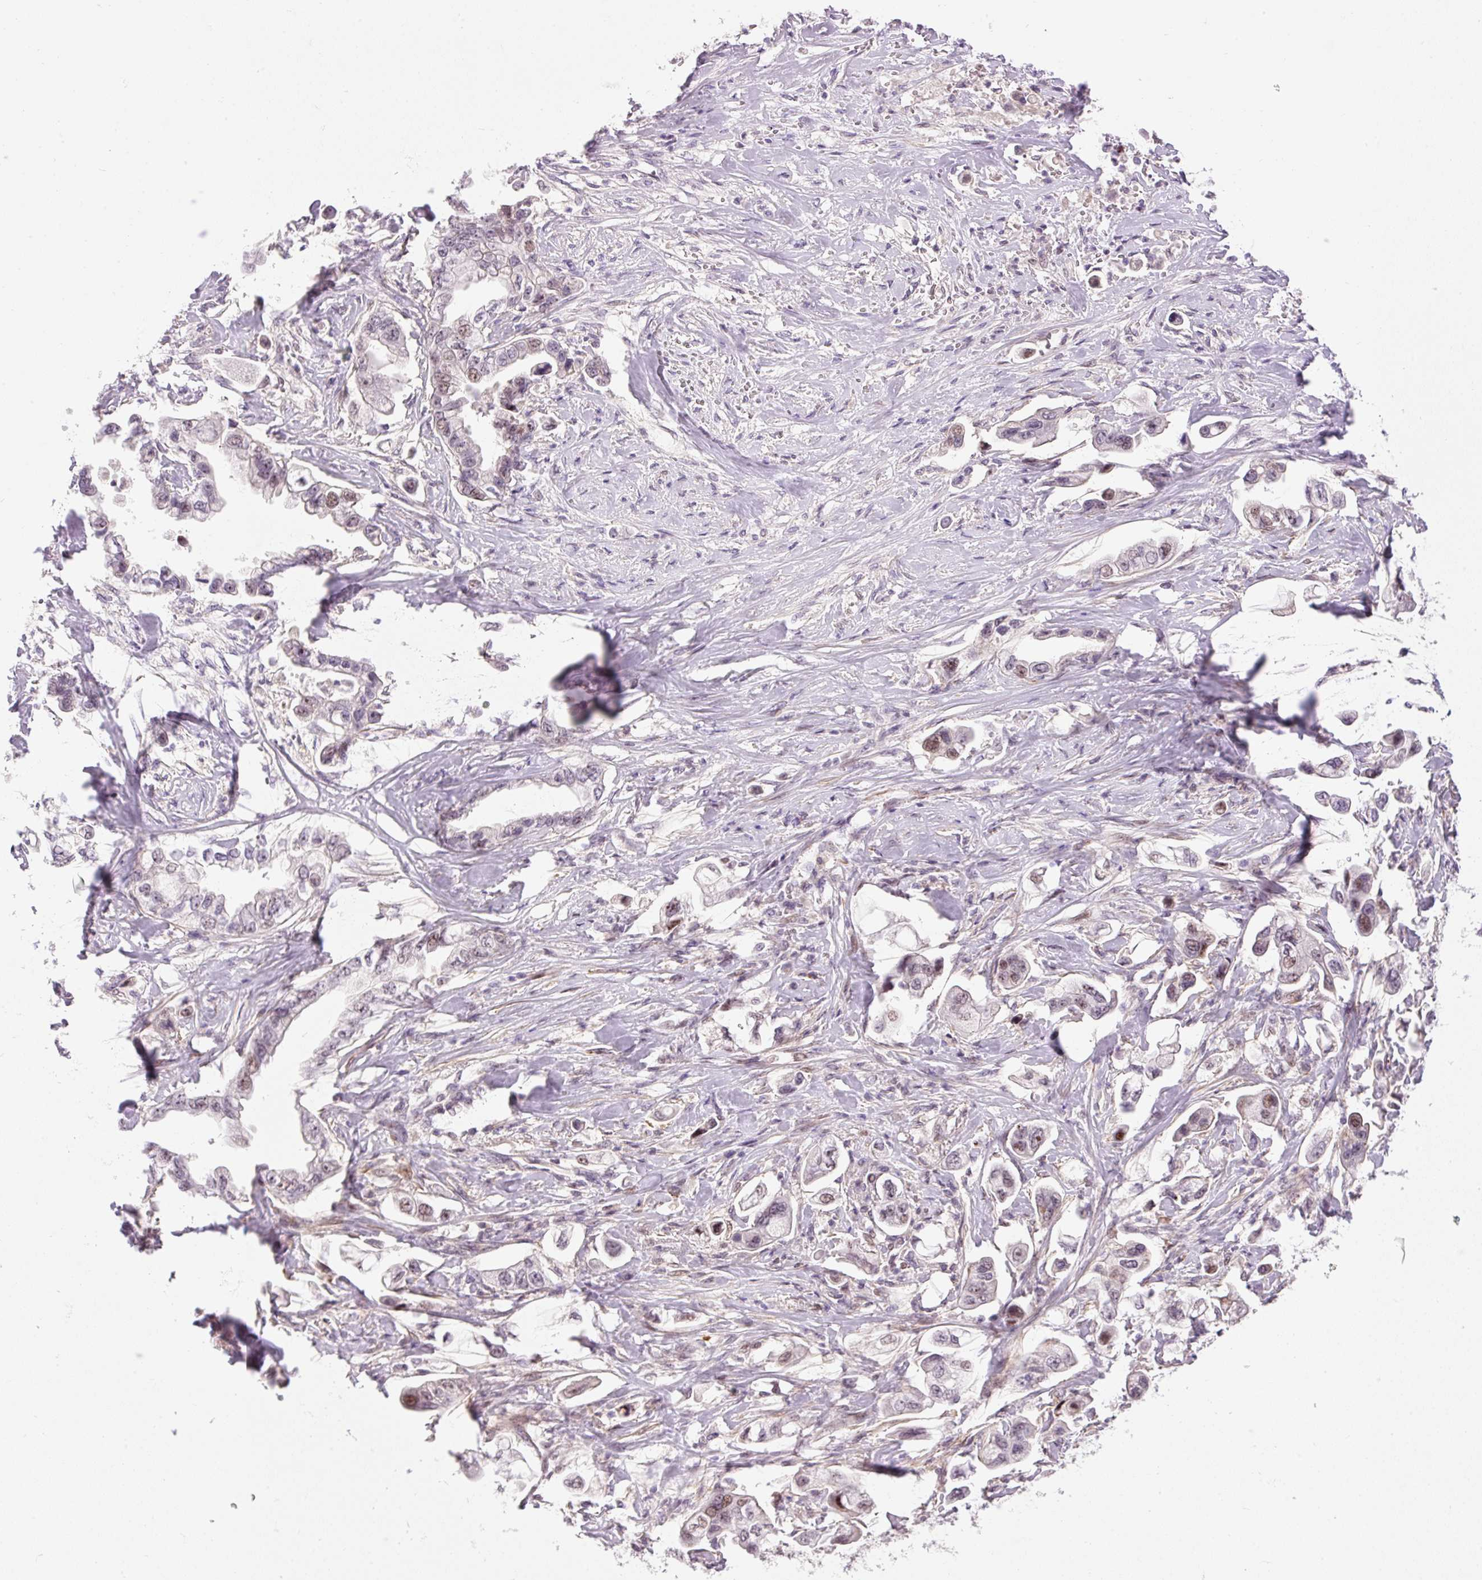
{"staining": {"intensity": "moderate", "quantity": "<25%", "location": "nuclear"}, "tissue": "stomach cancer", "cell_type": "Tumor cells", "image_type": "cancer", "snomed": [{"axis": "morphology", "description": "Adenocarcinoma, NOS"}, {"axis": "topography", "description": "Stomach"}], "caption": "Stomach cancer (adenocarcinoma) stained with IHC reveals moderate nuclear positivity in approximately <25% of tumor cells.", "gene": "HNF1A", "patient": {"sex": "male", "age": 62}}